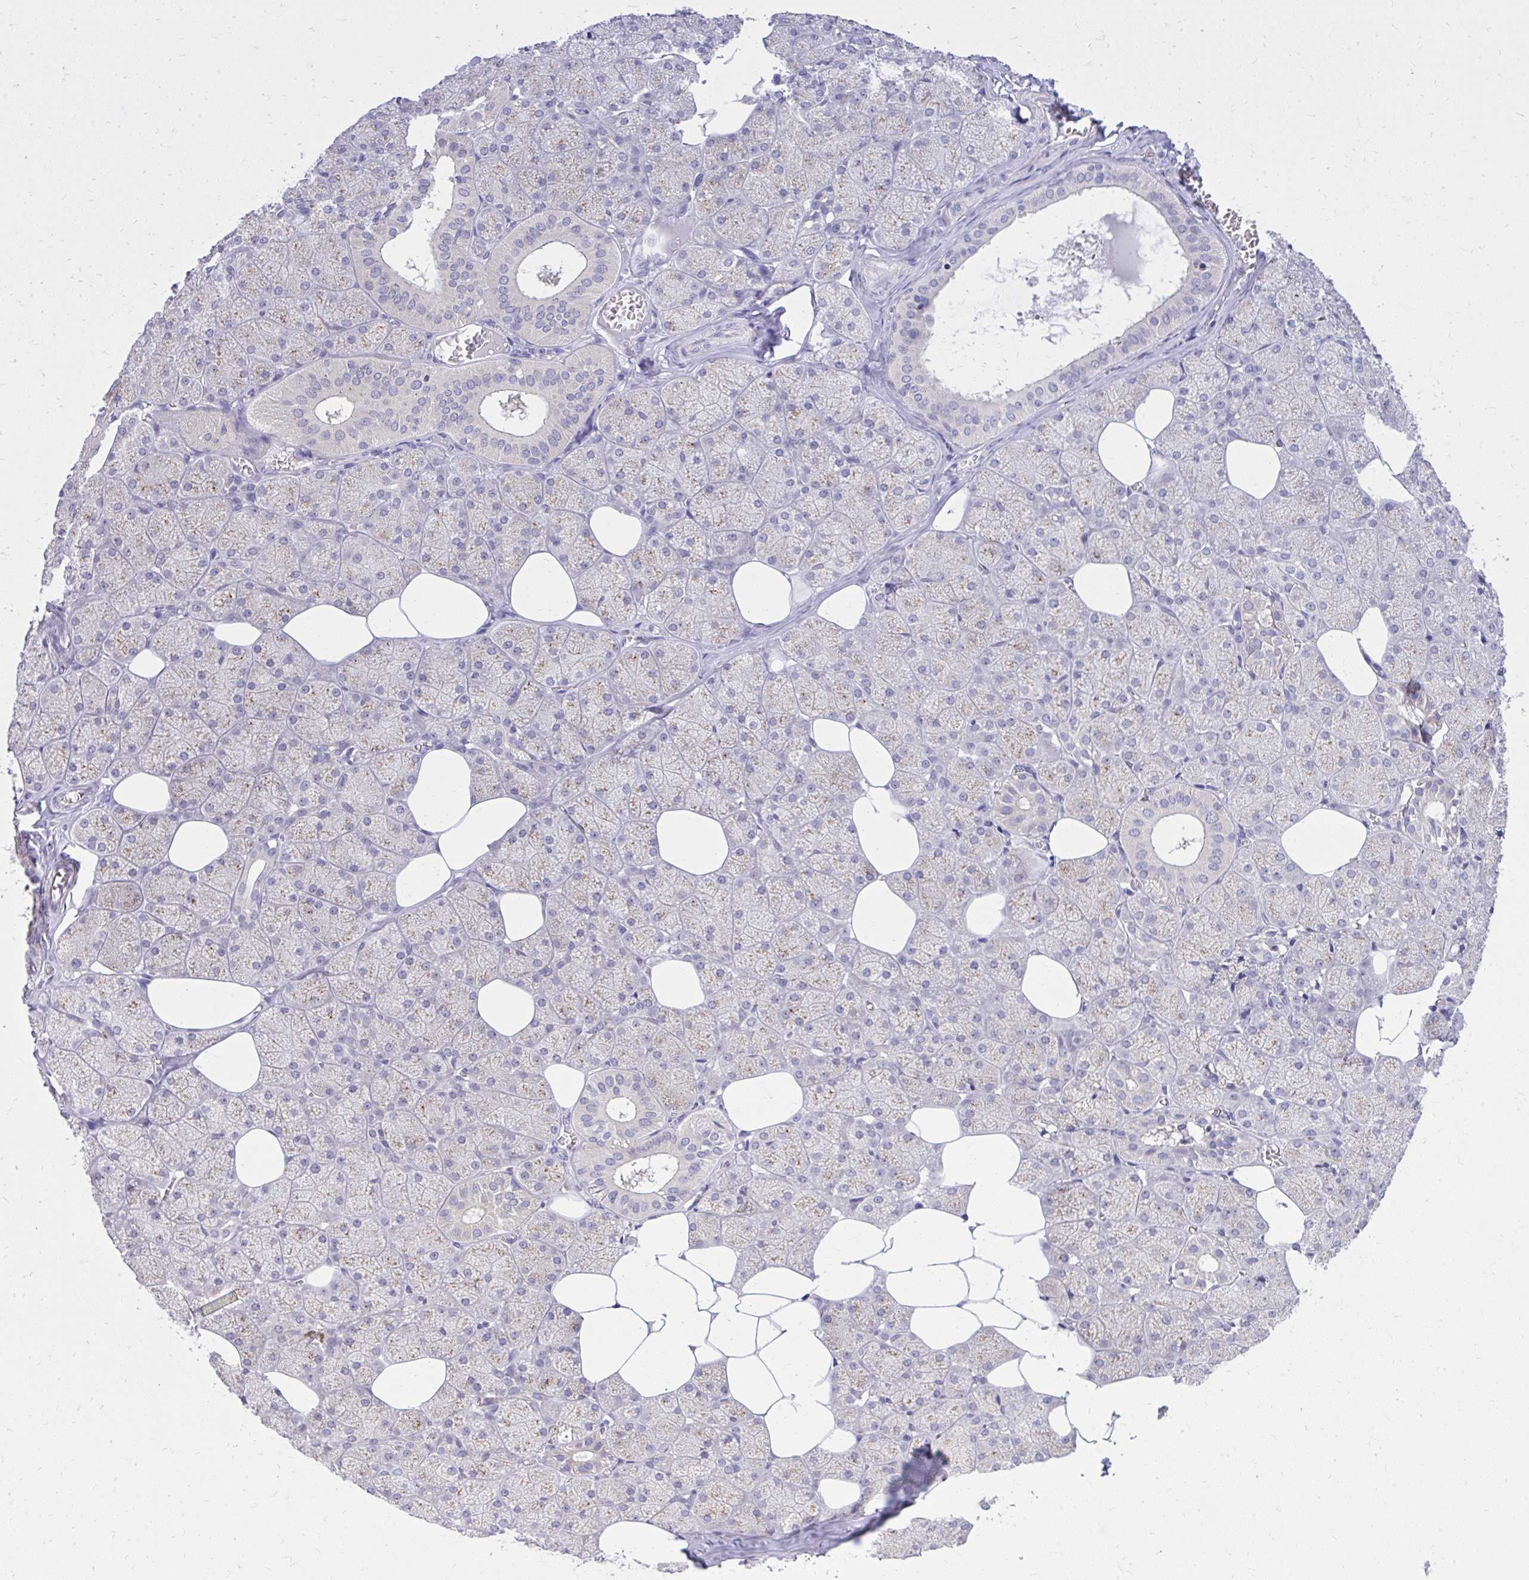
{"staining": {"intensity": "weak", "quantity": "<25%", "location": "cytoplasmic/membranous"}, "tissue": "salivary gland", "cell_type": "Glandular cells", "image_type": "normal", "snomed": [{"axis": "morphology", "description": "Normal tissue, NOS"}, {"axis": "topography", "description": "Salivary gland"}, {"axis": "topography", "description": "Peripheral nerve tissue"}], "caption": "High magnification brightfield microscopy of unremarkable salivary gland stained with DAB (3,3'-diaminobenzidine) (brown) and counterstained with hematoxylin (blue): glandular cells show no significant staining. (Brightfield microscopy of DAB IHC at high magnification).", "gene": "DPY19L1", "patient": {"sex": "male", "age": 38}}